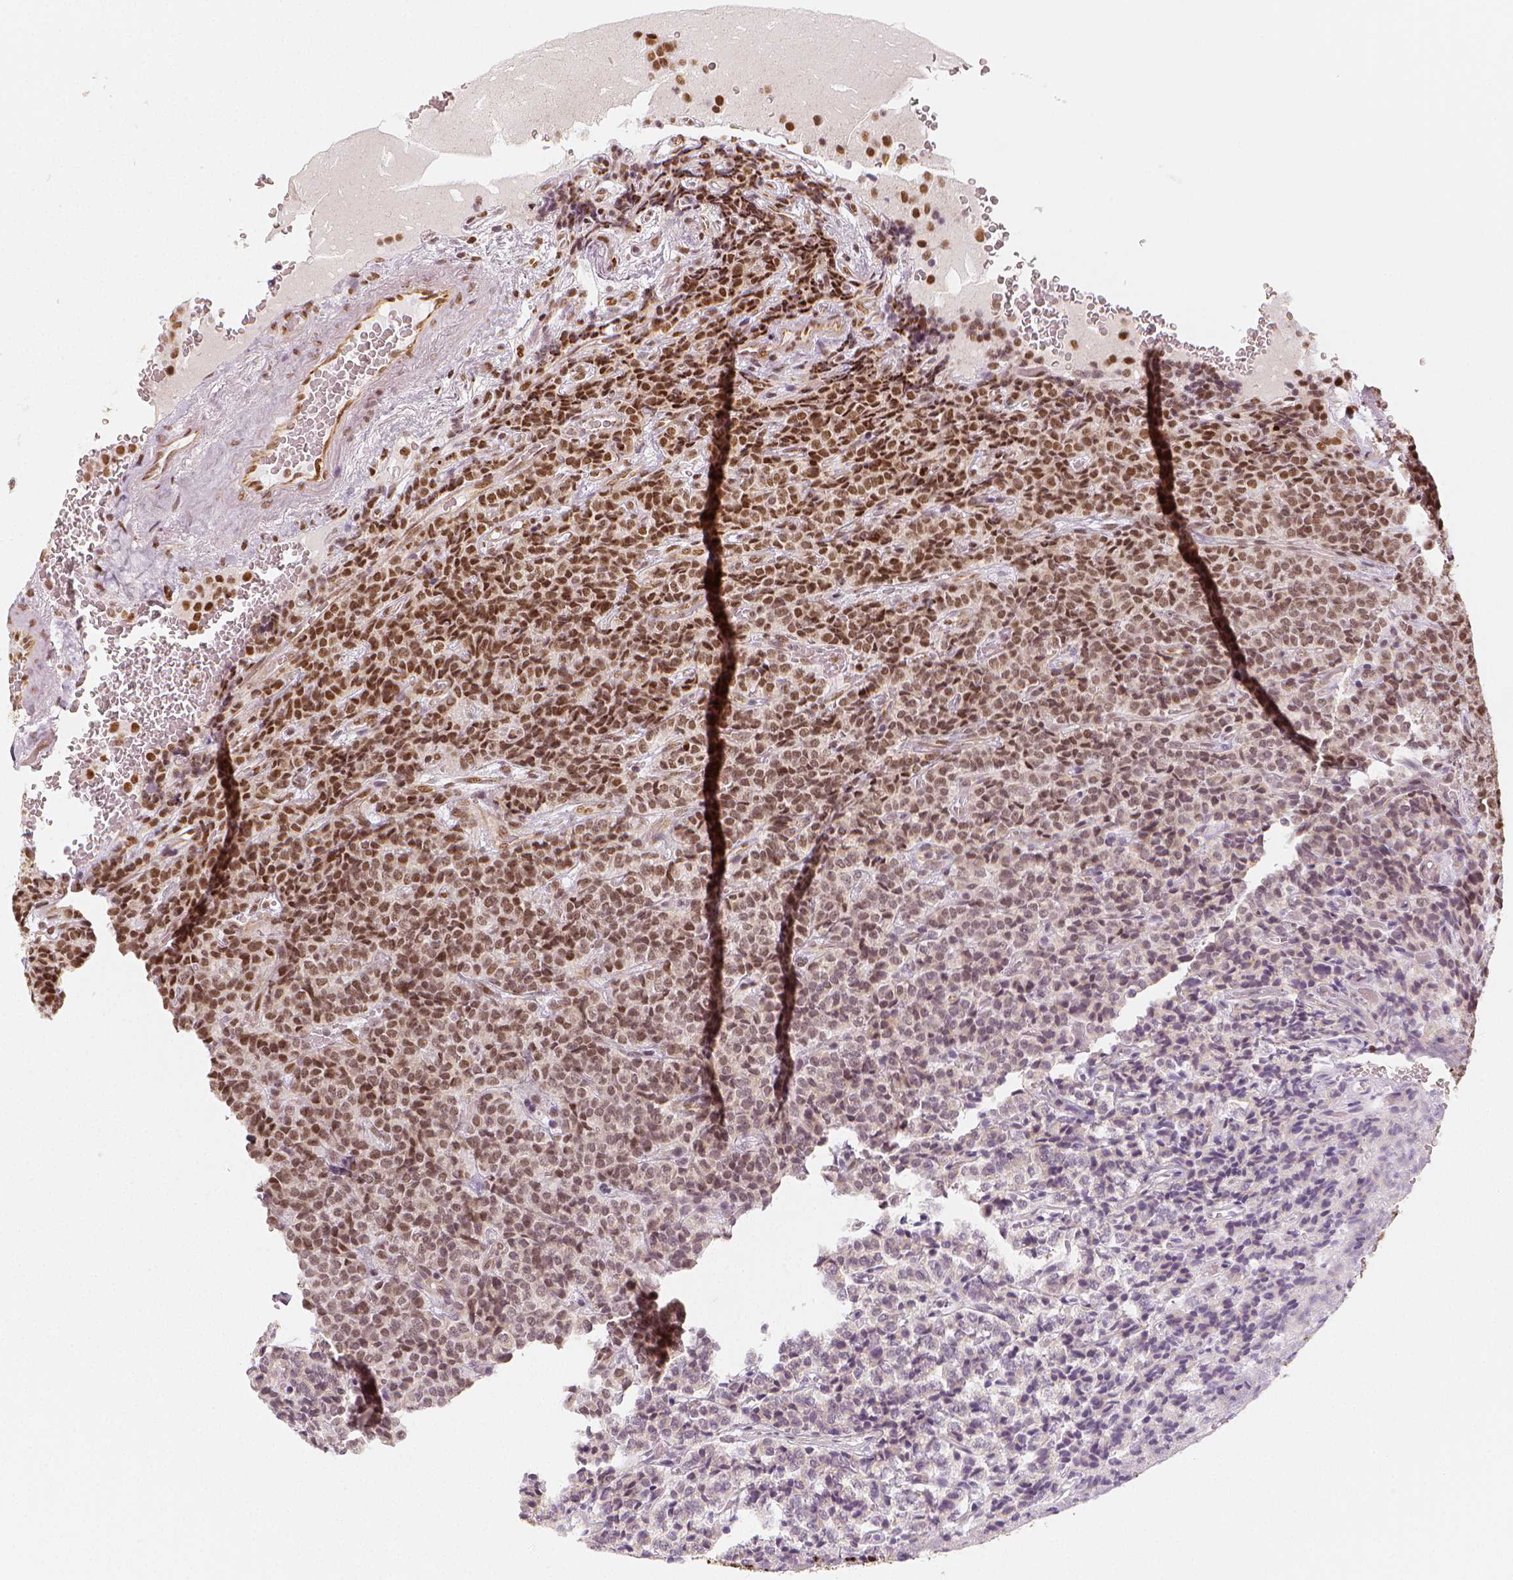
{"staining": {"intensity": "moderate", "quantity": ">75%", "location": "nuclear"}, "tissue": "carcinoid", "cell_type": "Tumor cells", "image_type": "cancer", "snomed": [{"axis": "morphology", "description": "Carcinoid, malignant, NOS"}, {"axis": "topography", "description": "Pancreas"}], "caption": "This is an image of immunohistochemistry staining of carcinoid (malignant), which shows moderate expression in the nuclear of tumor cells.", "gene": "KDM5B", "patient": {"sex": "male", "age": 36}}